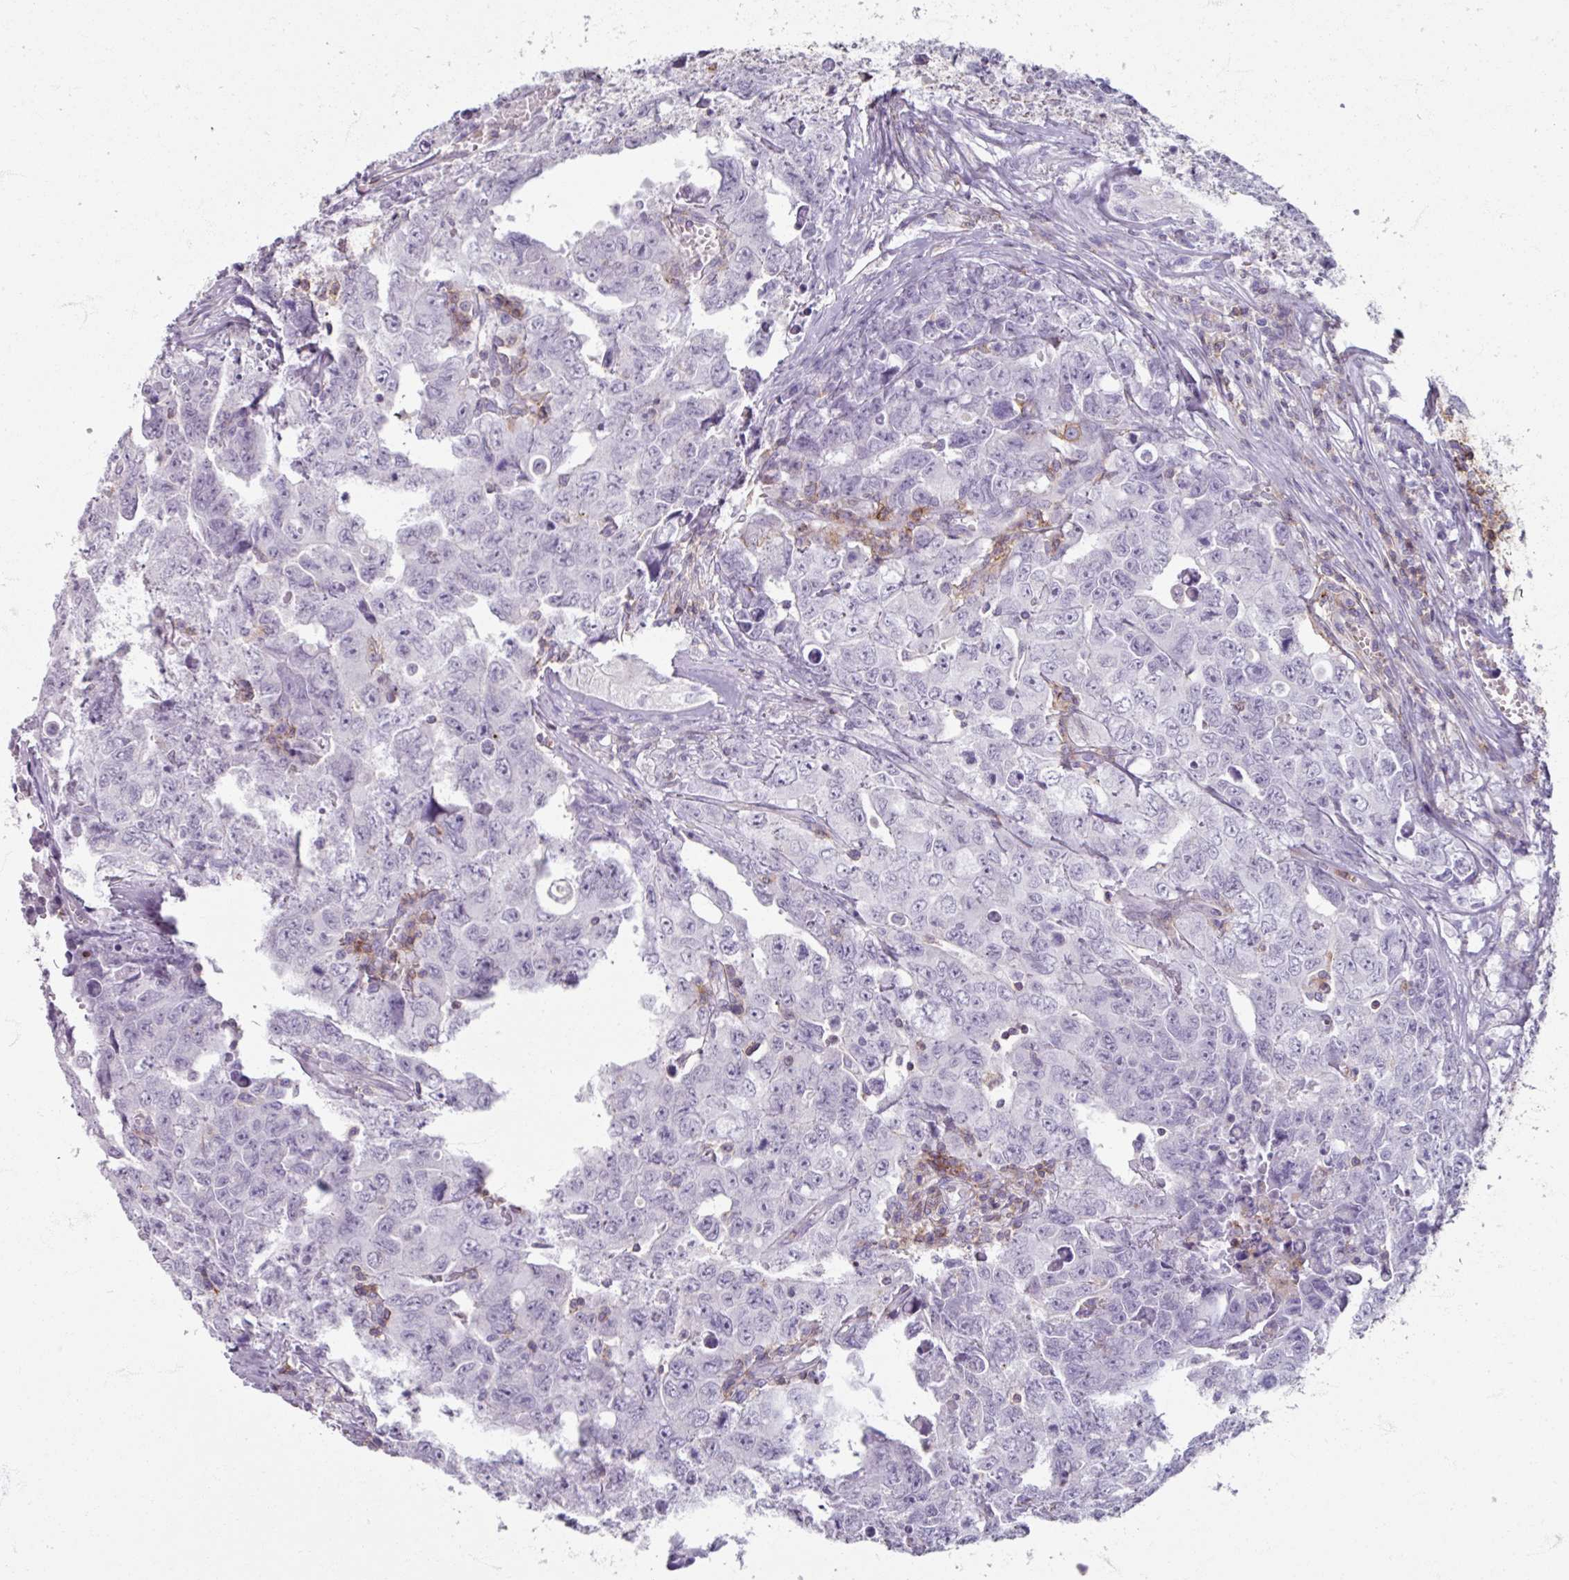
{"staining": {"intensity": "negative", "quantity": "none", "location": "none"}, "tissue": "testis cancer", "cell_type": "Tumor cells", "image_type": "cancer", "snomed": [{"axis": "morphology", "description": "Carcinoma, Embryonal, NOS"}, {"axis": "topography", "description": "Testis"}], "caption": "Image shows no significant protein expression in tumor cells of testis cancer.", "gene": "PTPRC", "patient": {"sex": "male", "age": 24}}